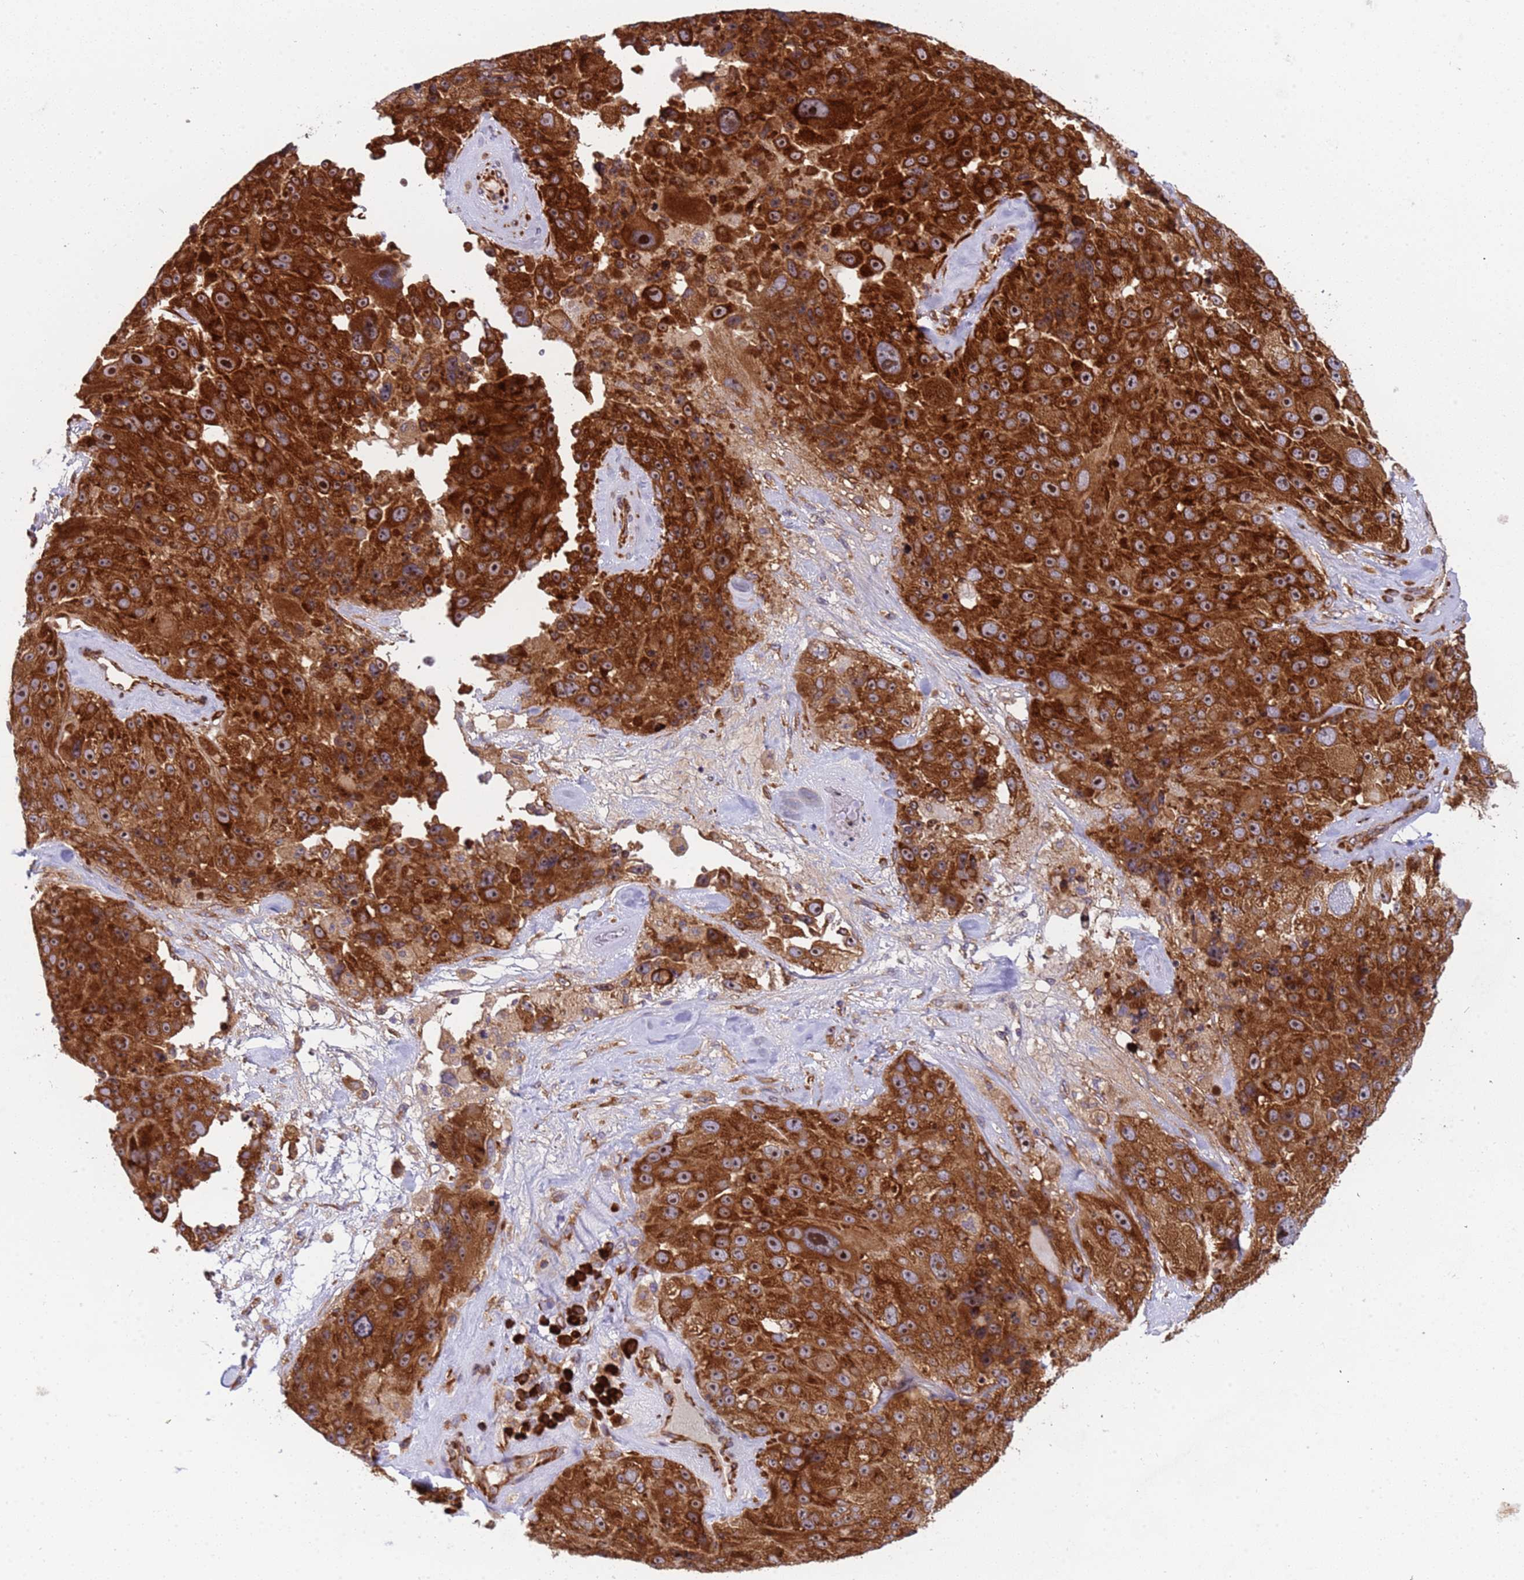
{"staining": {"intensity": "strong", "quantity": ">75%", "location": "cytoplasmic/membranous,nuclear"}, "tissue": "melanoma", "cell_type": "Tumor cells", "image_type": "cancer", "snomed": [{"axis": "morphology", "description": "Malignant melanoma, Metastatic site"}, {"axis": "topography", "description": "Lymph node"}], "caption": "About >75% of tumor cells in human melanoma demonstrate strong cytoplasmic/membranous and nuclear protein staining as visualized by brown immunohistochemical staining.", "gene": "RPL36", "patient": {"sex": "male", "age": 62}}